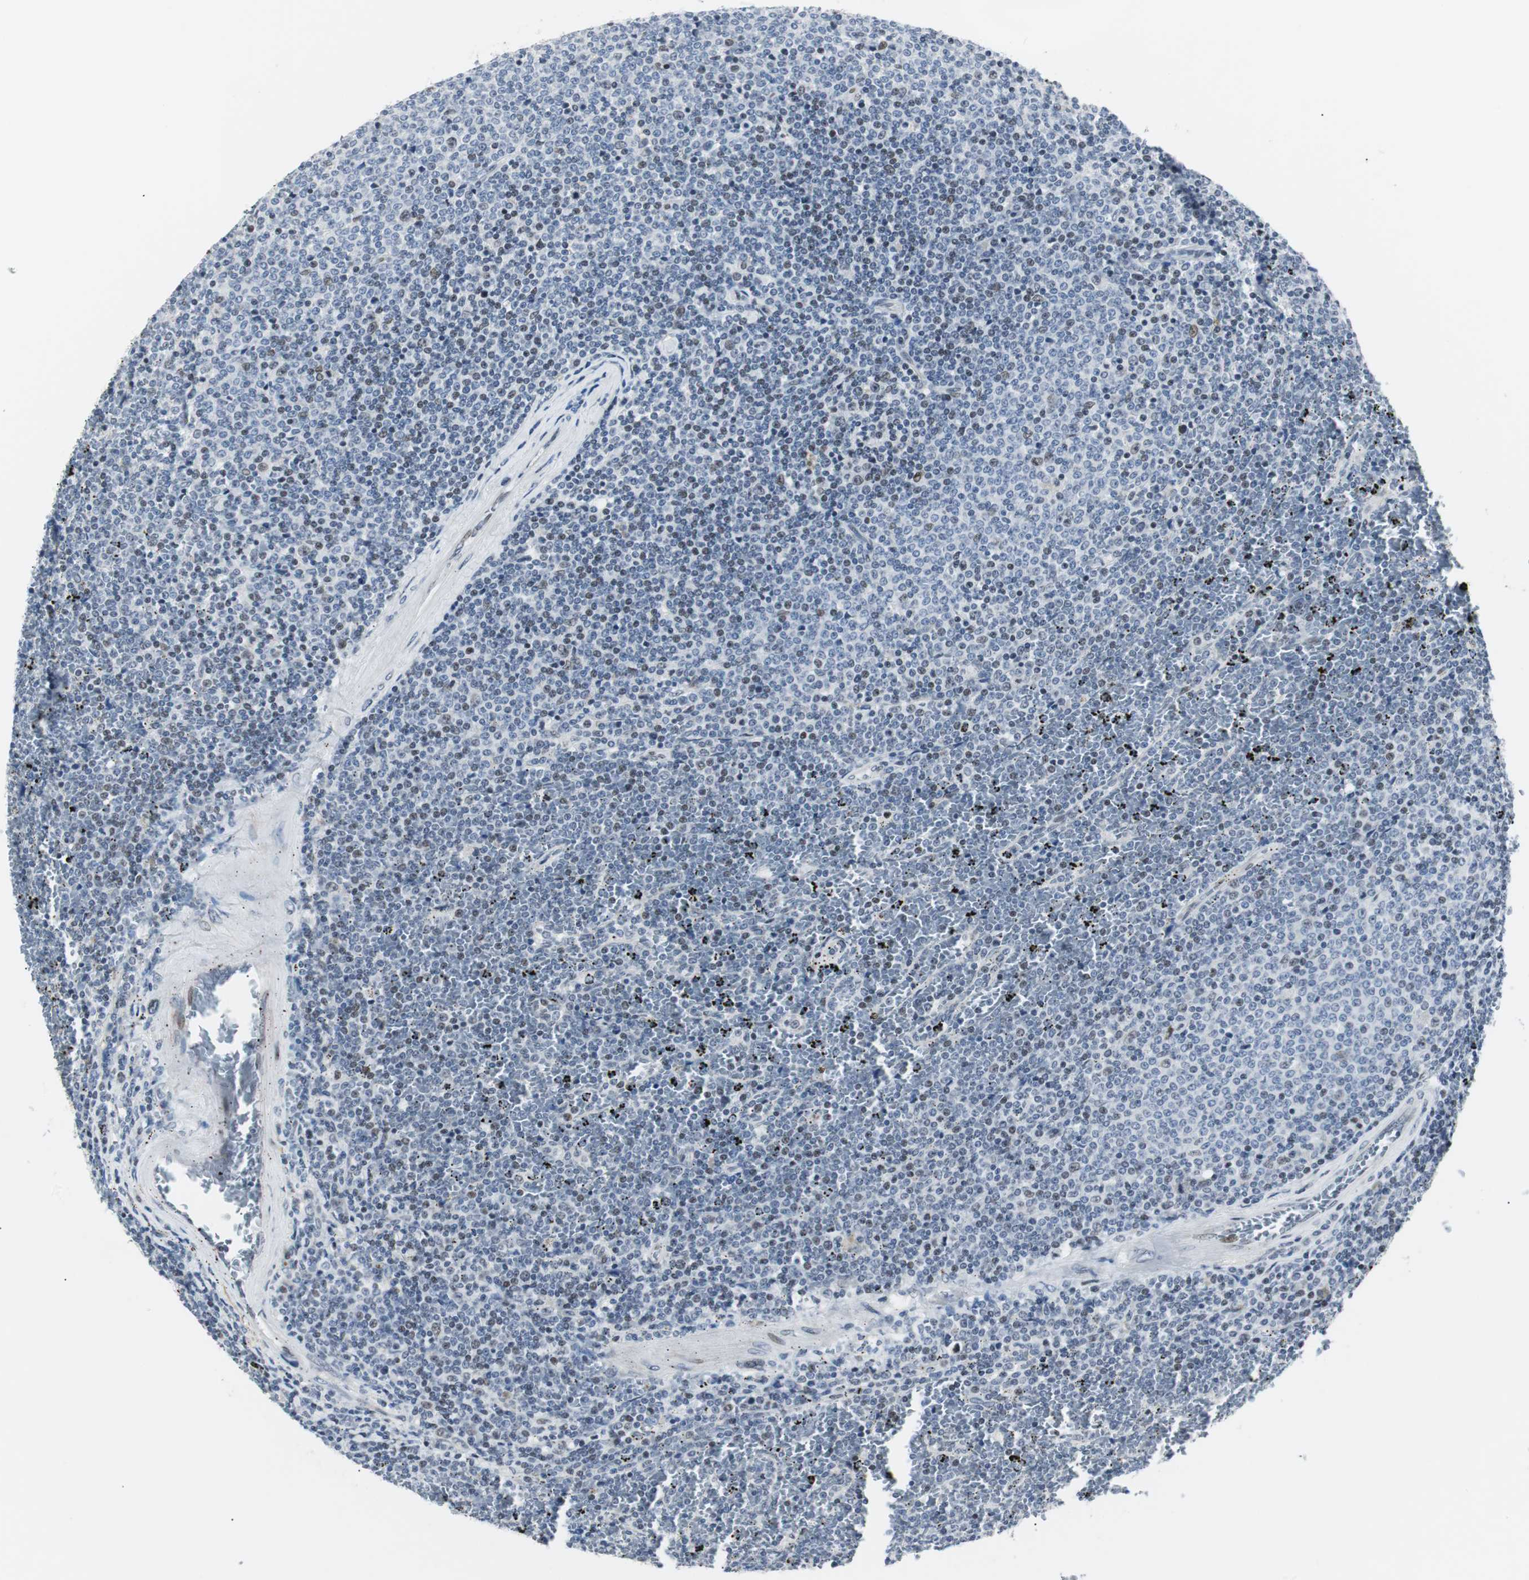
{"staining": {"intensity": "weak", "quantity": "25%-75%", "location": "nuclear"}, "tissue": "lymphoma", "cell_type": "Tumor cells", "image_type": "cancer", "snomed": [{"axis": "morphology", "description": "Malignant lymphoma, non-Hodgkin's type, Low grade"}, {"axis": "topography", "description": "Spleen"}], "caption": "Lymphoma stained with a protein marker reveals weak staining in tumor cells.", "gene": "MTA1", "patient": {"sex": "female", "age": 77}}